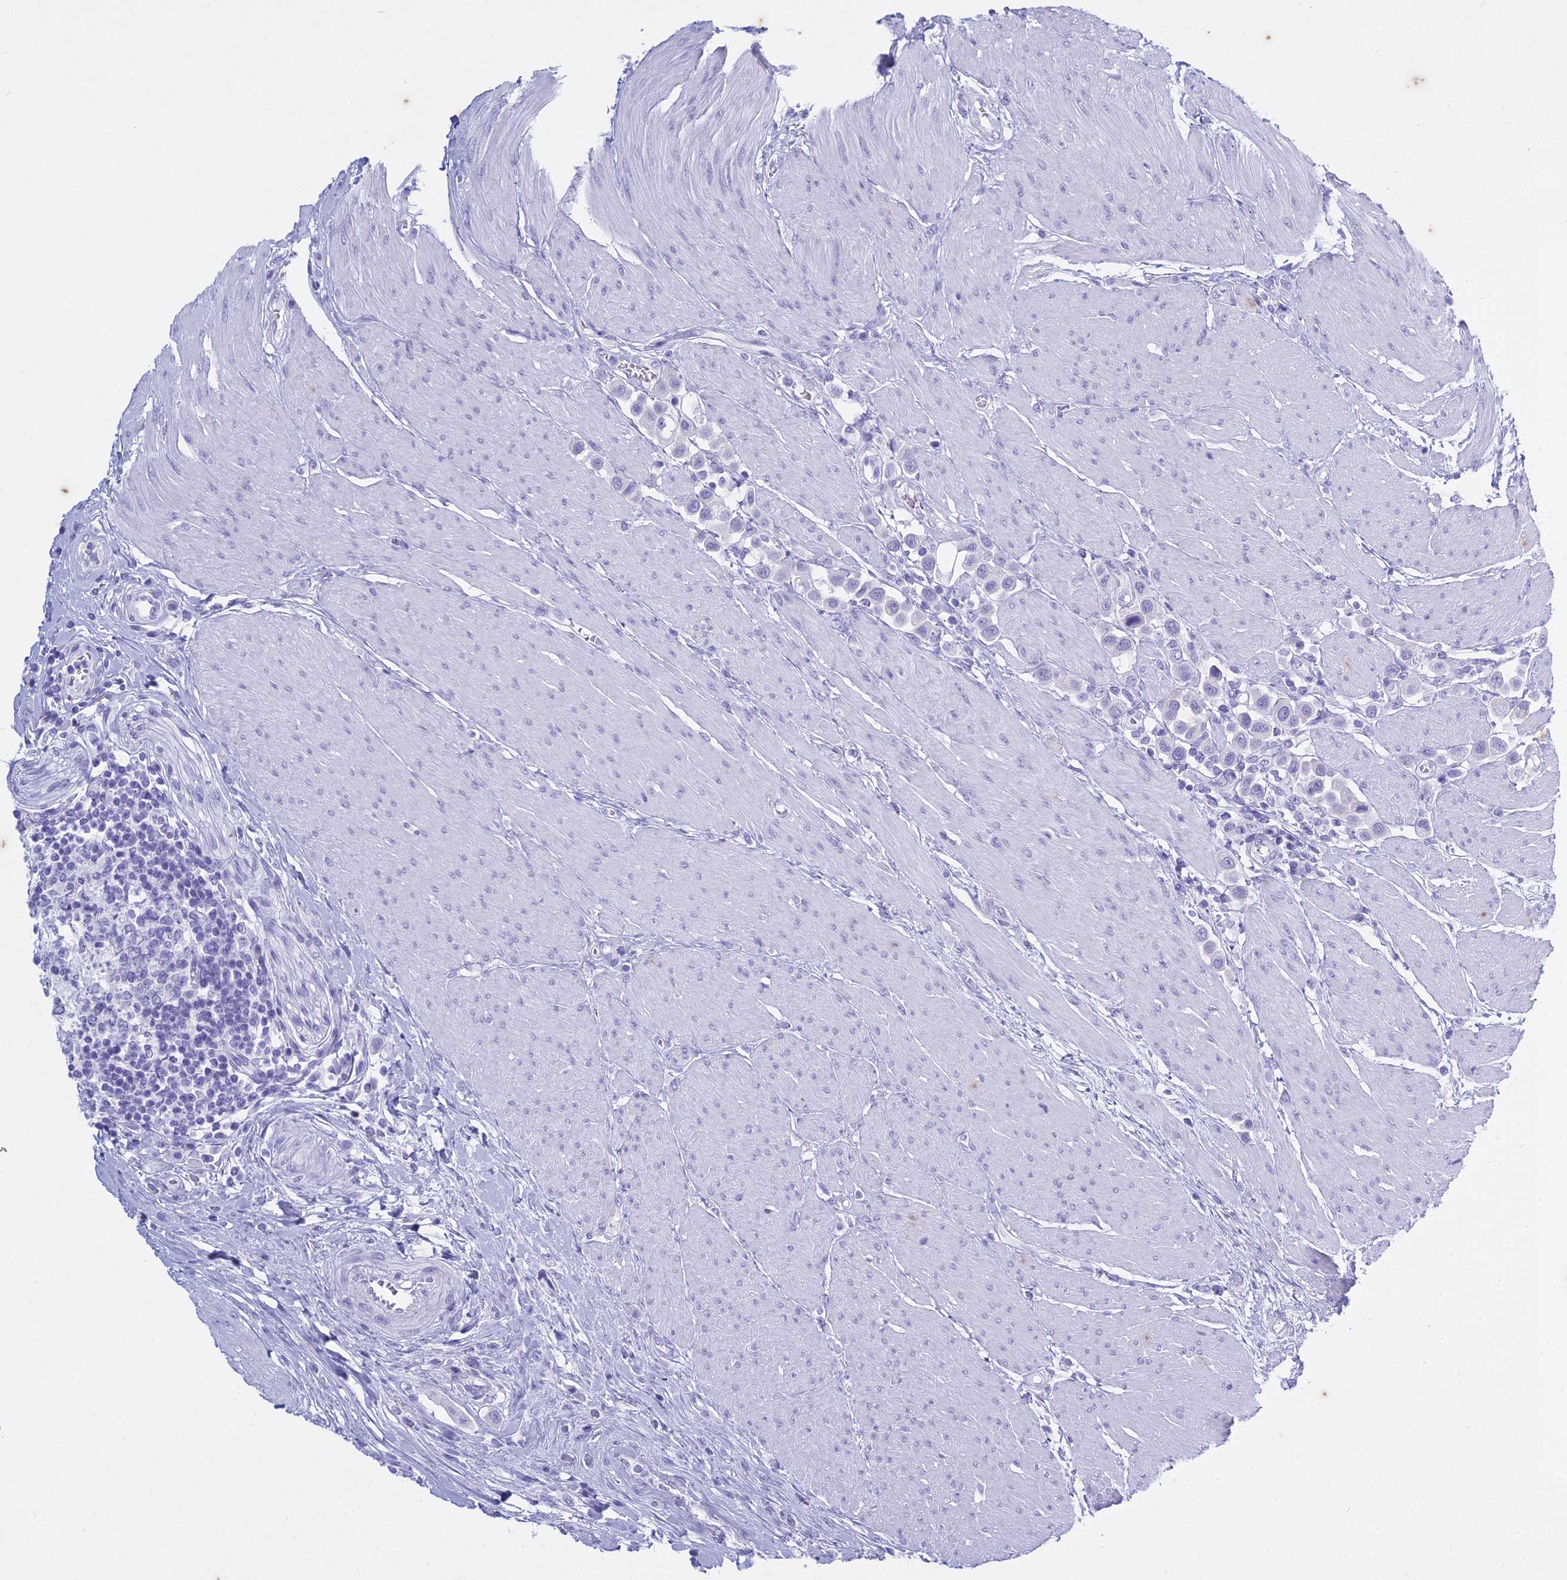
{"staining": {"intensity": "negative", "quantity": "none", "location": "none"}, "tissue": "urothelial cancer", "cell_type": "Tumor cells", "image_type": "cancer", "snomed": [{"axis": "morphology", "description": "Urothelial carcinoma, High grade"}, {"axis": "topography", "description": "Urinary bladder"}], "caption": "IHC of human high-grade urothelial carcinoma displays no positivity in tumor cells. (Brightfield microscopy of DAB (3,3'-diaminobenzidine) IHC at high magnification).", "gene": "HMGB4", "patient": {"sex": "male", "age": 50}}